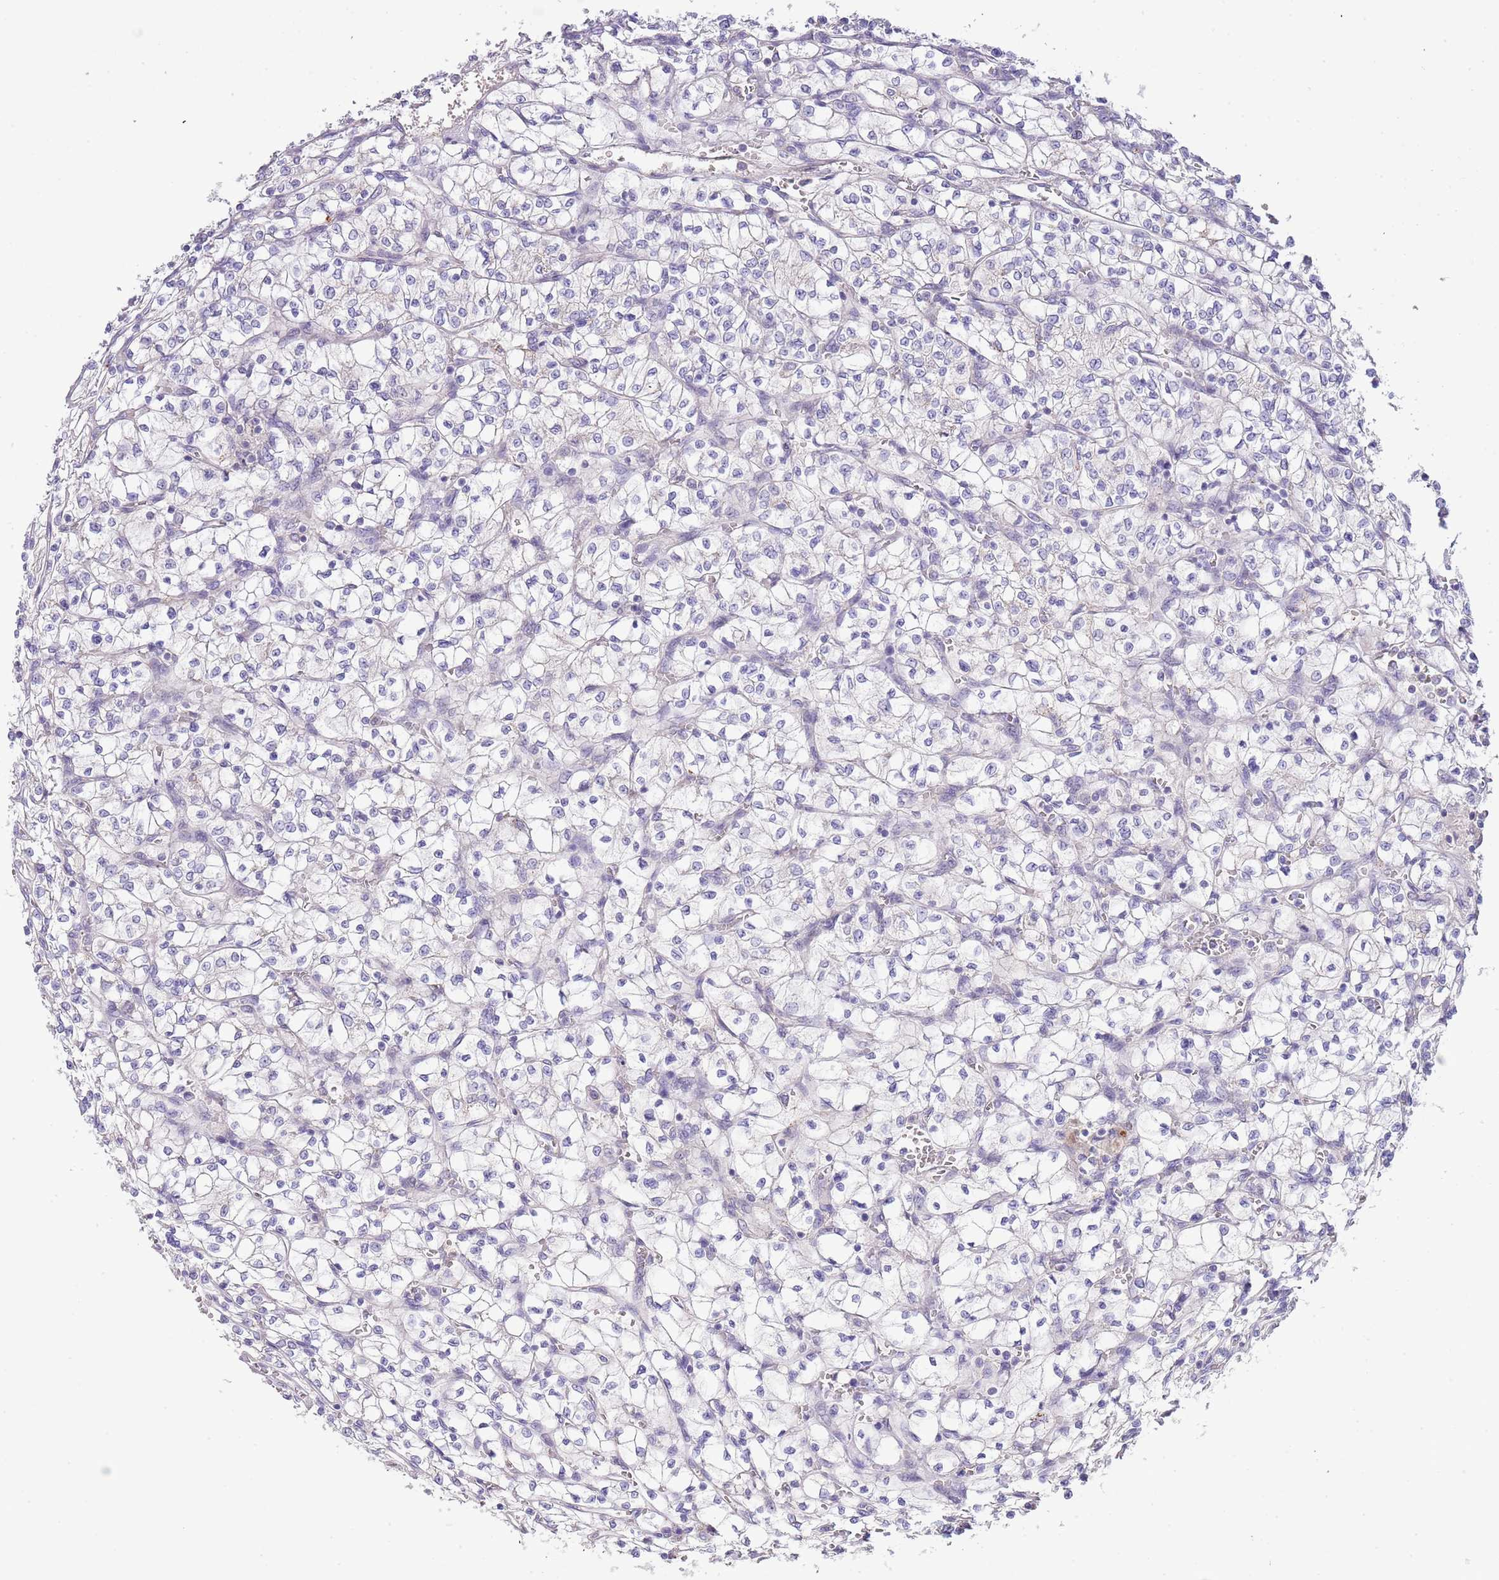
{"staining": {"intensity": "negative", "quantity": "none", "location": "none"}, "tissue": "renal cancer", "cell_type": "Tumor cells", "image_type": "cancer", "snomed": [{"axis": "morphology", "description": "Adenocarcinoma, NOS"}, {"axis": "topography", "description": "Kidney"}], "caption": "DAB immunohistochemical staining of adenocarcinoma (renal) reveals no significant expression in tumor cells.", "gene": "ABHD17A", "patient": {"sex": "female", "age": 64}}